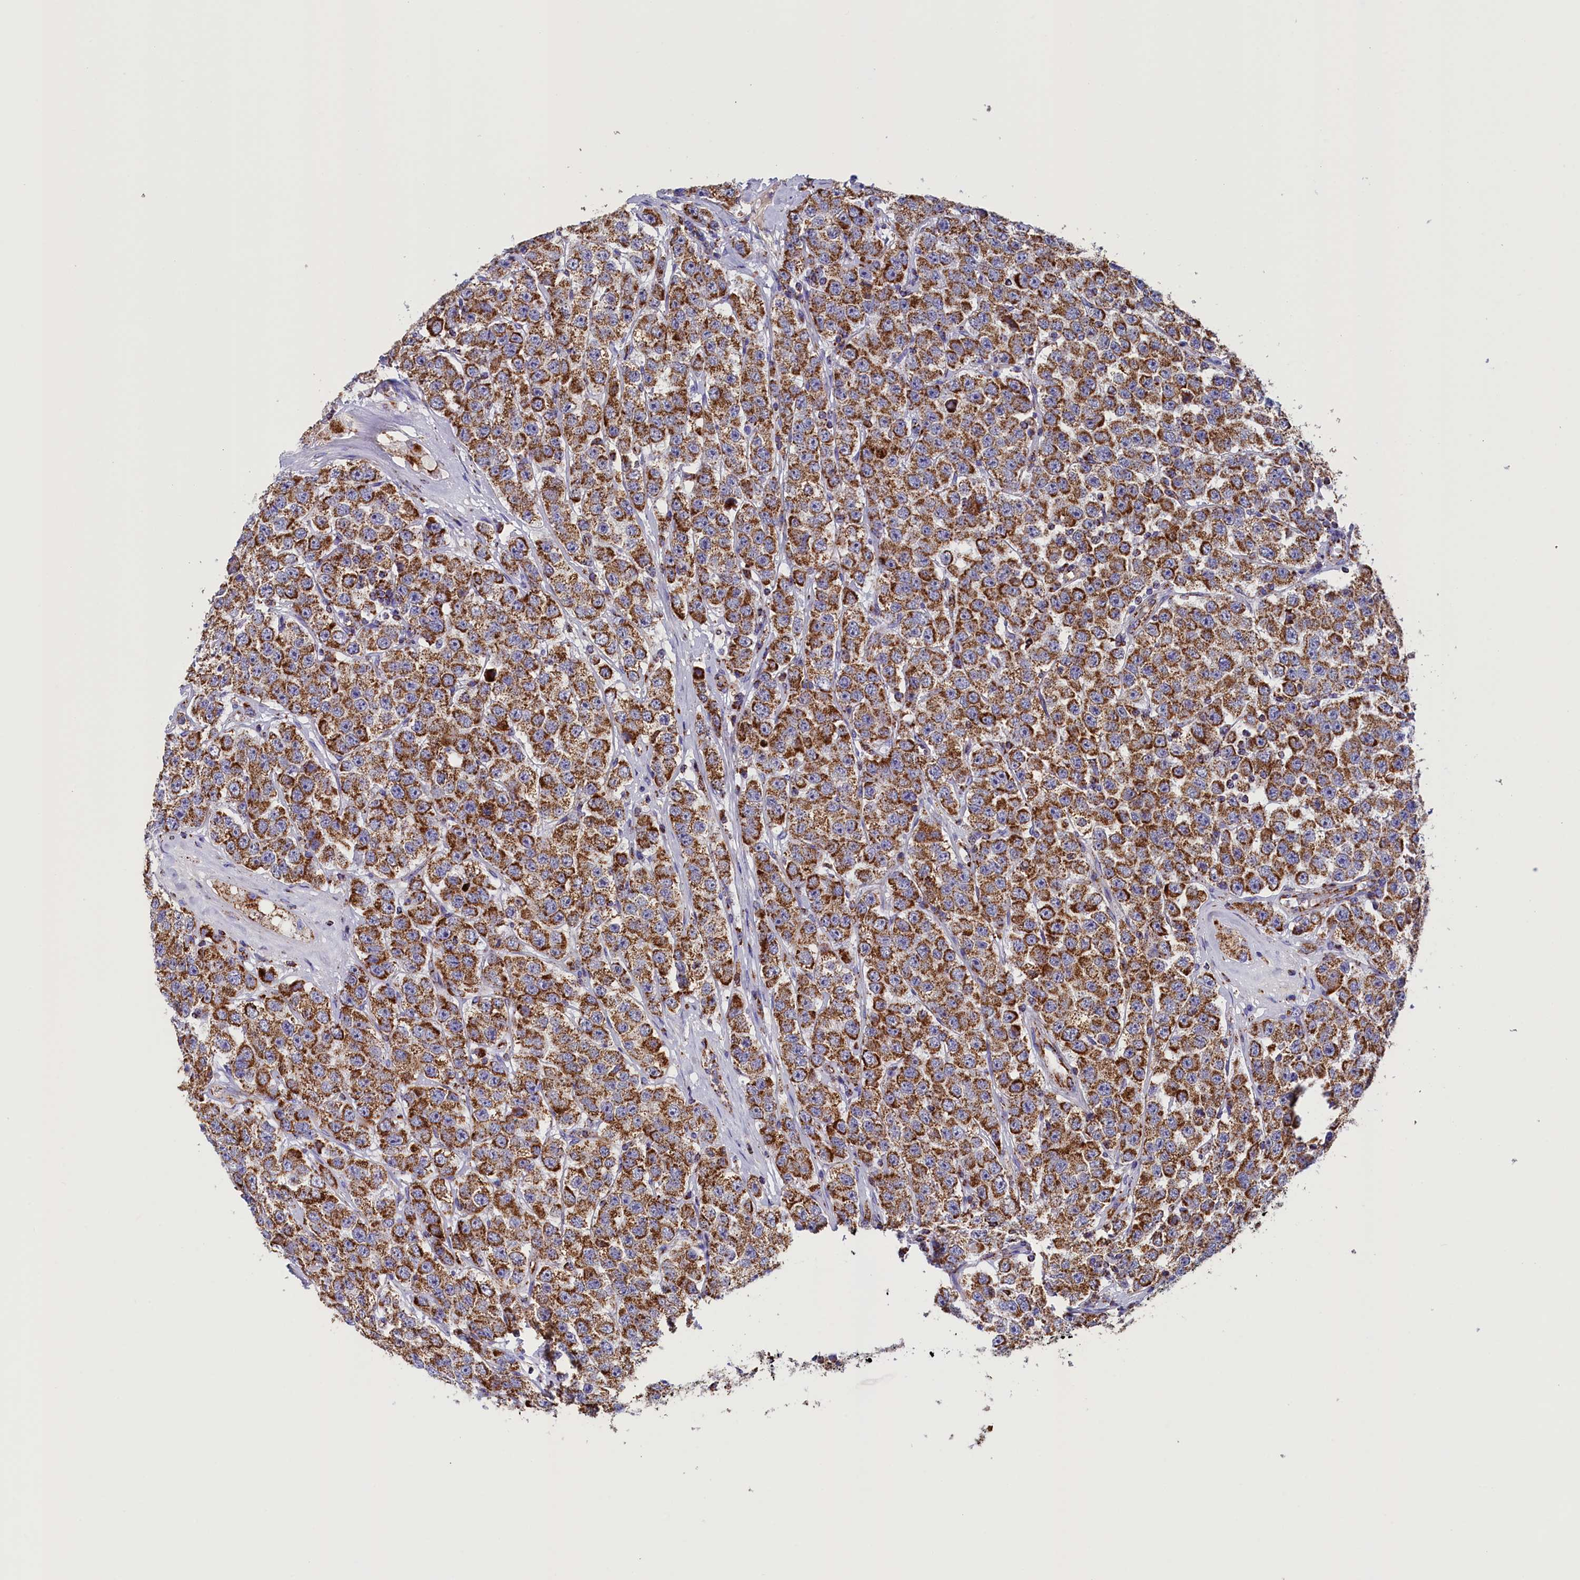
{"staining": {"intensity": "strong", "quantity": ">75%", "location": "cytoplasmic/membranous"}, "tissue": "testis cancer", "cell_type": "Tumor cells", "image_type": "cancer", "snomed": [{"axis": "morphology", "description": "Seminoma, NOS"}, {"axis": "topography", "description": "Testis"}], "caption": "IHC (DAB (3,3'-diaminobenzidine)) staining of human testis seminoma exhibits strong cytoplasmic/membranous protein staining in about >75% of tumor cells. (DAB (3,3'-diaminobenzidine) = brown stain, brightfield microscopy at high magnification).", "gene": "SLC39A3", "patient": {"sex": "male", "age": 28}}